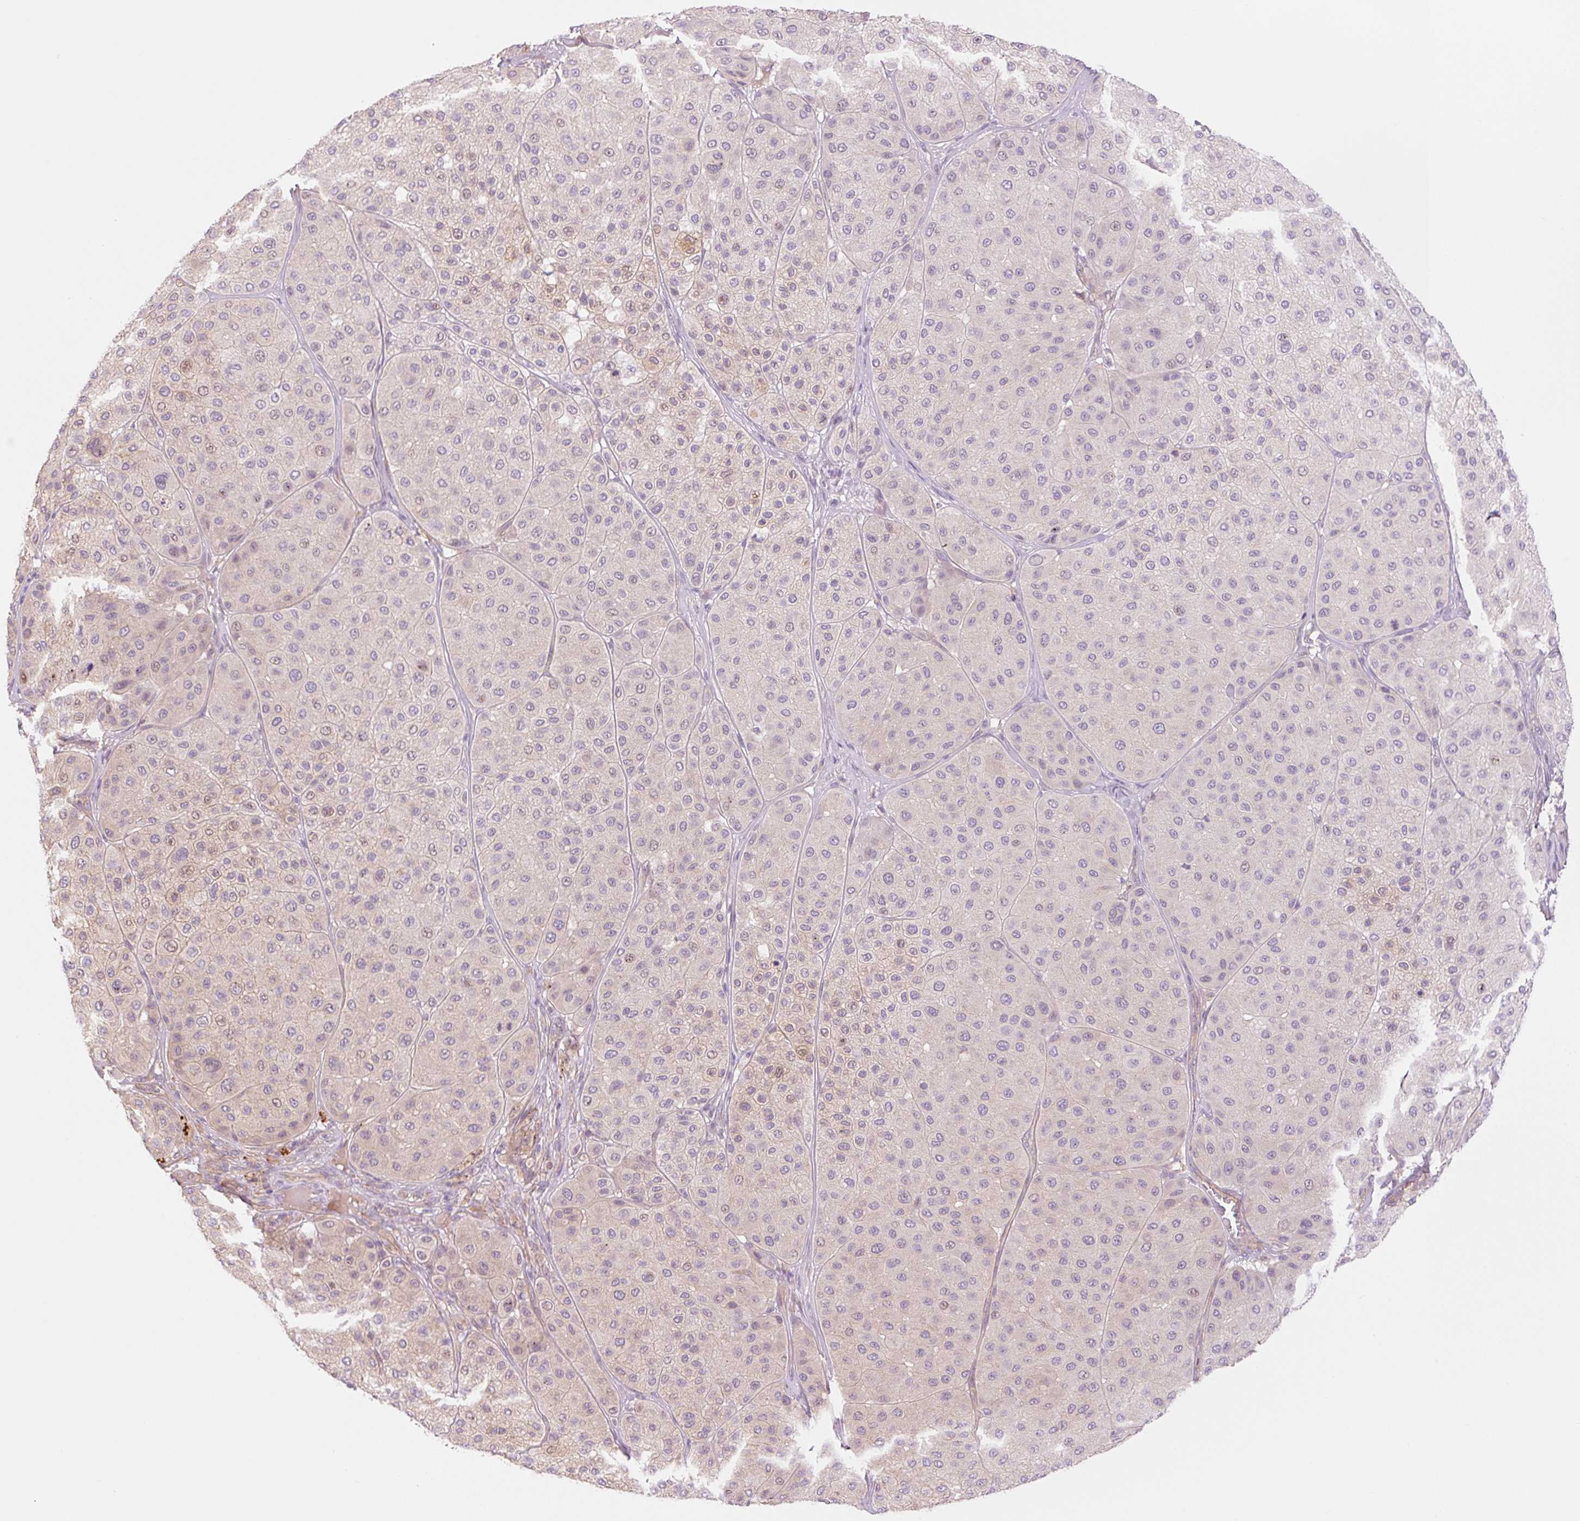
{"staining": {"intensity": "weak", "quantity": "<25%", "location": "cytoplasmic/membranous"}, "tissue": "melanoma", "cell_type": "Tumor cells", "image_type": "cancer", "snomed": [{"axis": "morphology", "description": "Malignant melanoma, Metastatic site"}, {"axis": "topography", "description": "Smooth muscle"}], "caption": "This is an immunohistochemistry photomicrograph of human melanoma. There is no positivity in tumor cells.", "gene": "NLRP5", "patient": {"sex": "male", "age": 41}}